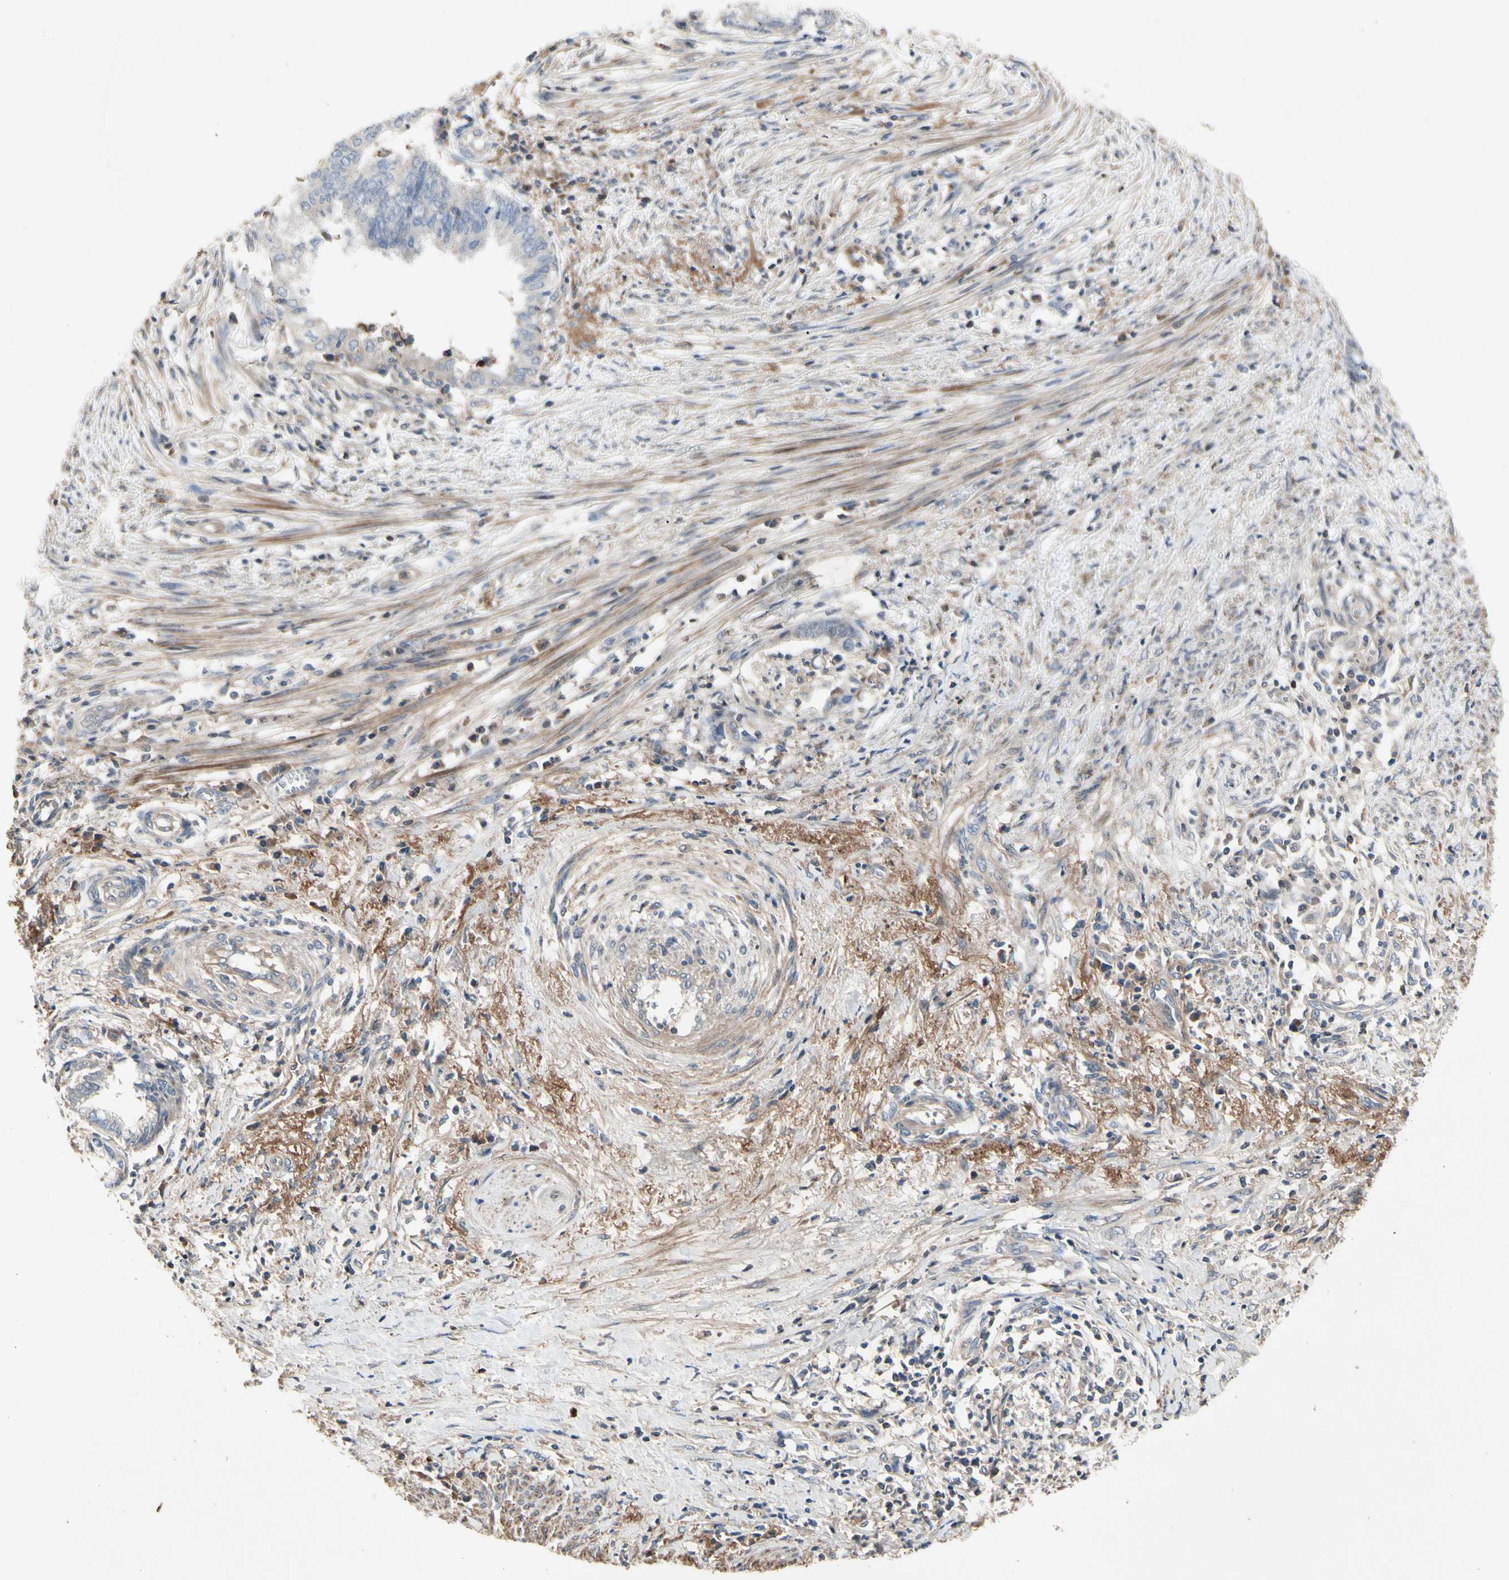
{"staining": {"intensity": "negative", "quantity": "none", "location": "none"}, "tissue": "endometrial cancer", "cell_type": "Tumor cells", "image_type": "cancer", "snomed": [{"axis": "morphology", "description": "Necrosis, NOS"}, {"axis": "morphology", "description": "Adenocarcinoma, NOS"}, {"axis": "topography", "description": "Endometrium"}], "caption": "This is an IHC photomicrograph of human endometrial cancer (adenocarcinoma). There is no staining in tumor cells.", "gene": "CRTAC1", "patient": {"sex": "female", "age": 79}}